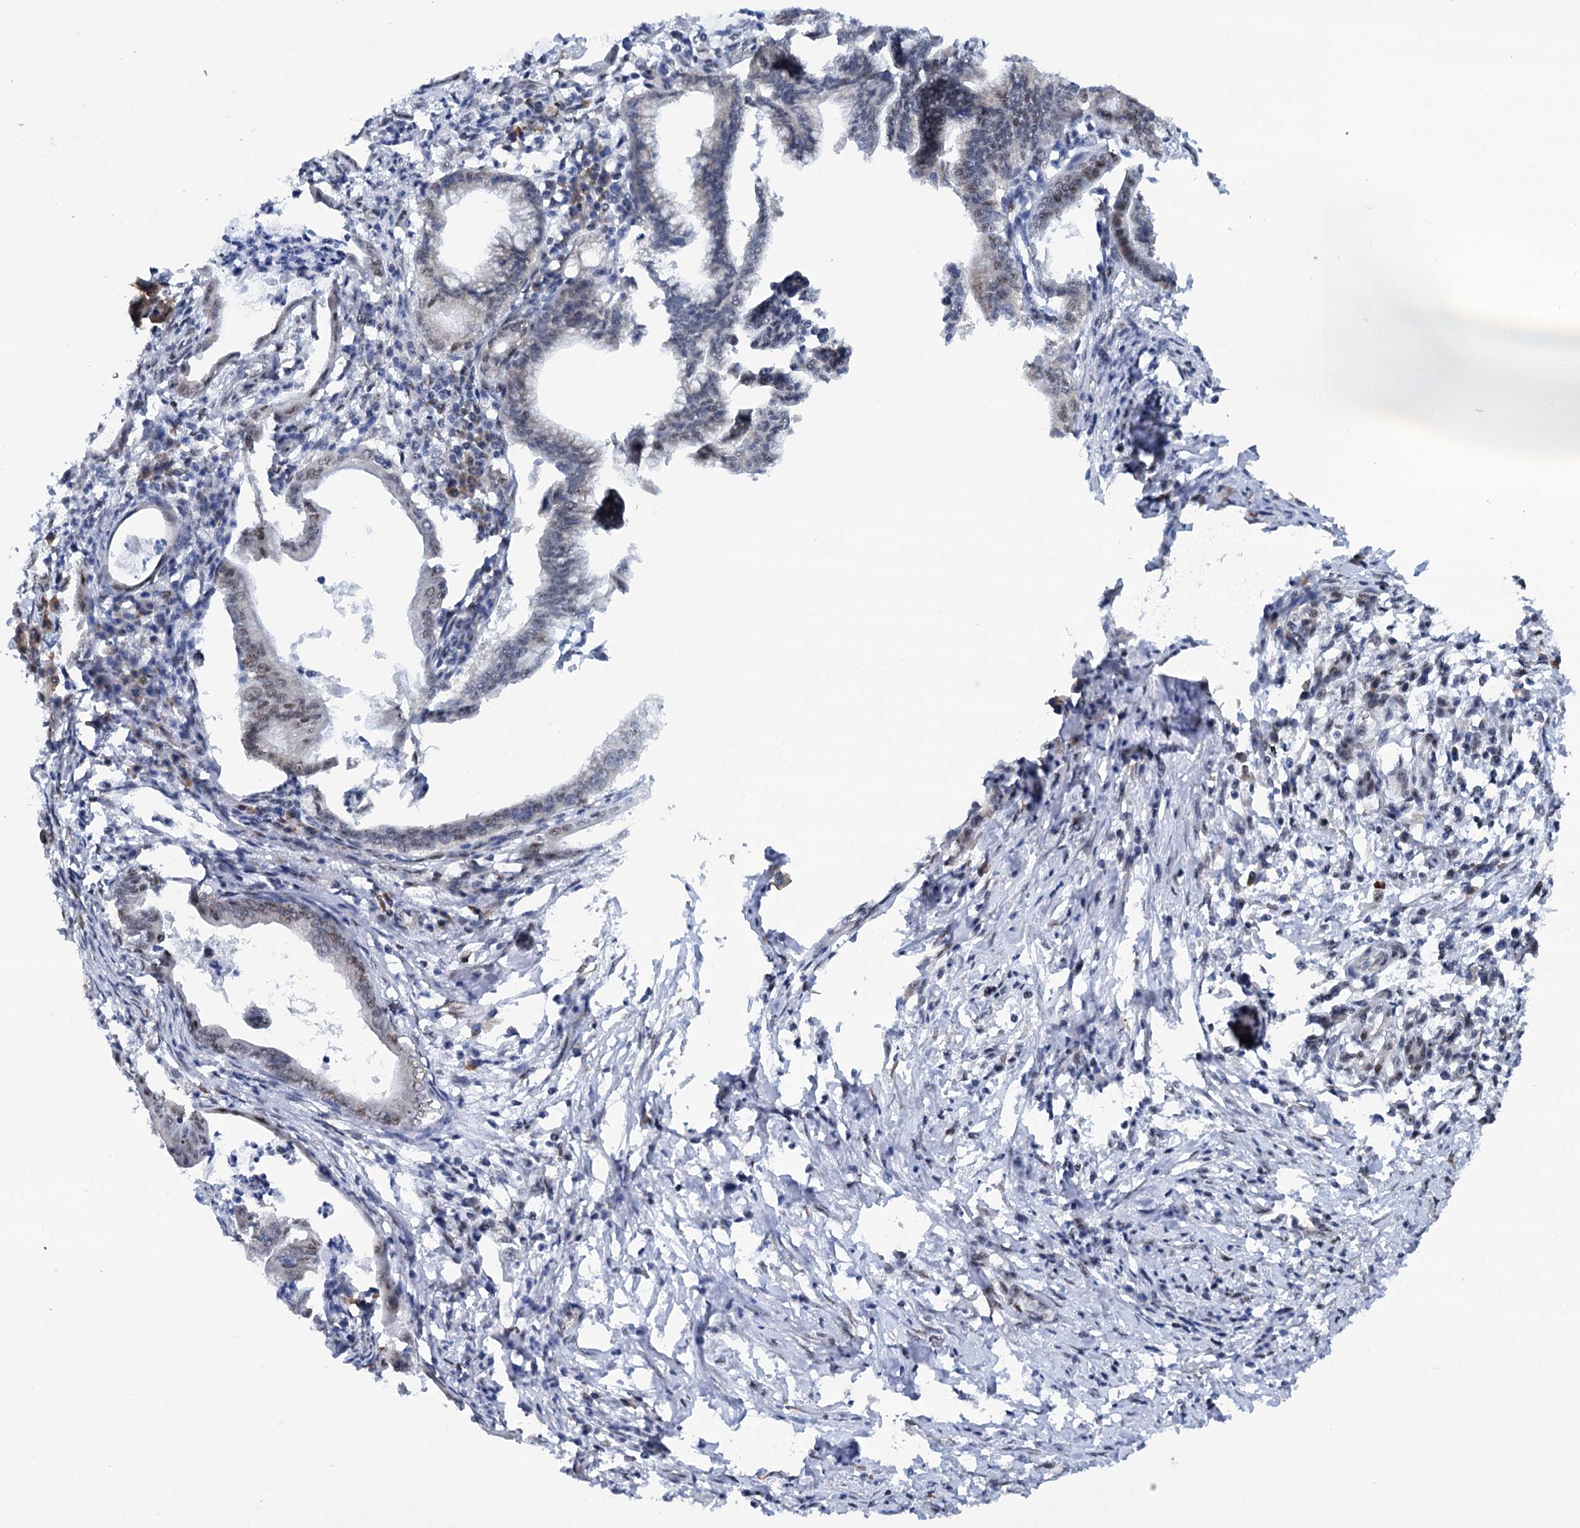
{"staining": {"intensity": "weak", "quantity": "25%-75%", "location": "nuclear"}, "tissue": "pancreatic cancer", "cell_type": "Tumor cells", "image_type": "cancer", "snomed": [{"axis": "morphology", "description": "Adenocarcinoma, NOS"}, {"axis": "topography", "description": "Pancreas"}], "caption": "The histopathology image displays a brown stain indicating the presence of a protein in the nuclear of tumor cells in pancreatic cancer (adenocarcinoma).", "gene": "SREK1", "patient": {"sex": "female", "age": 55}}